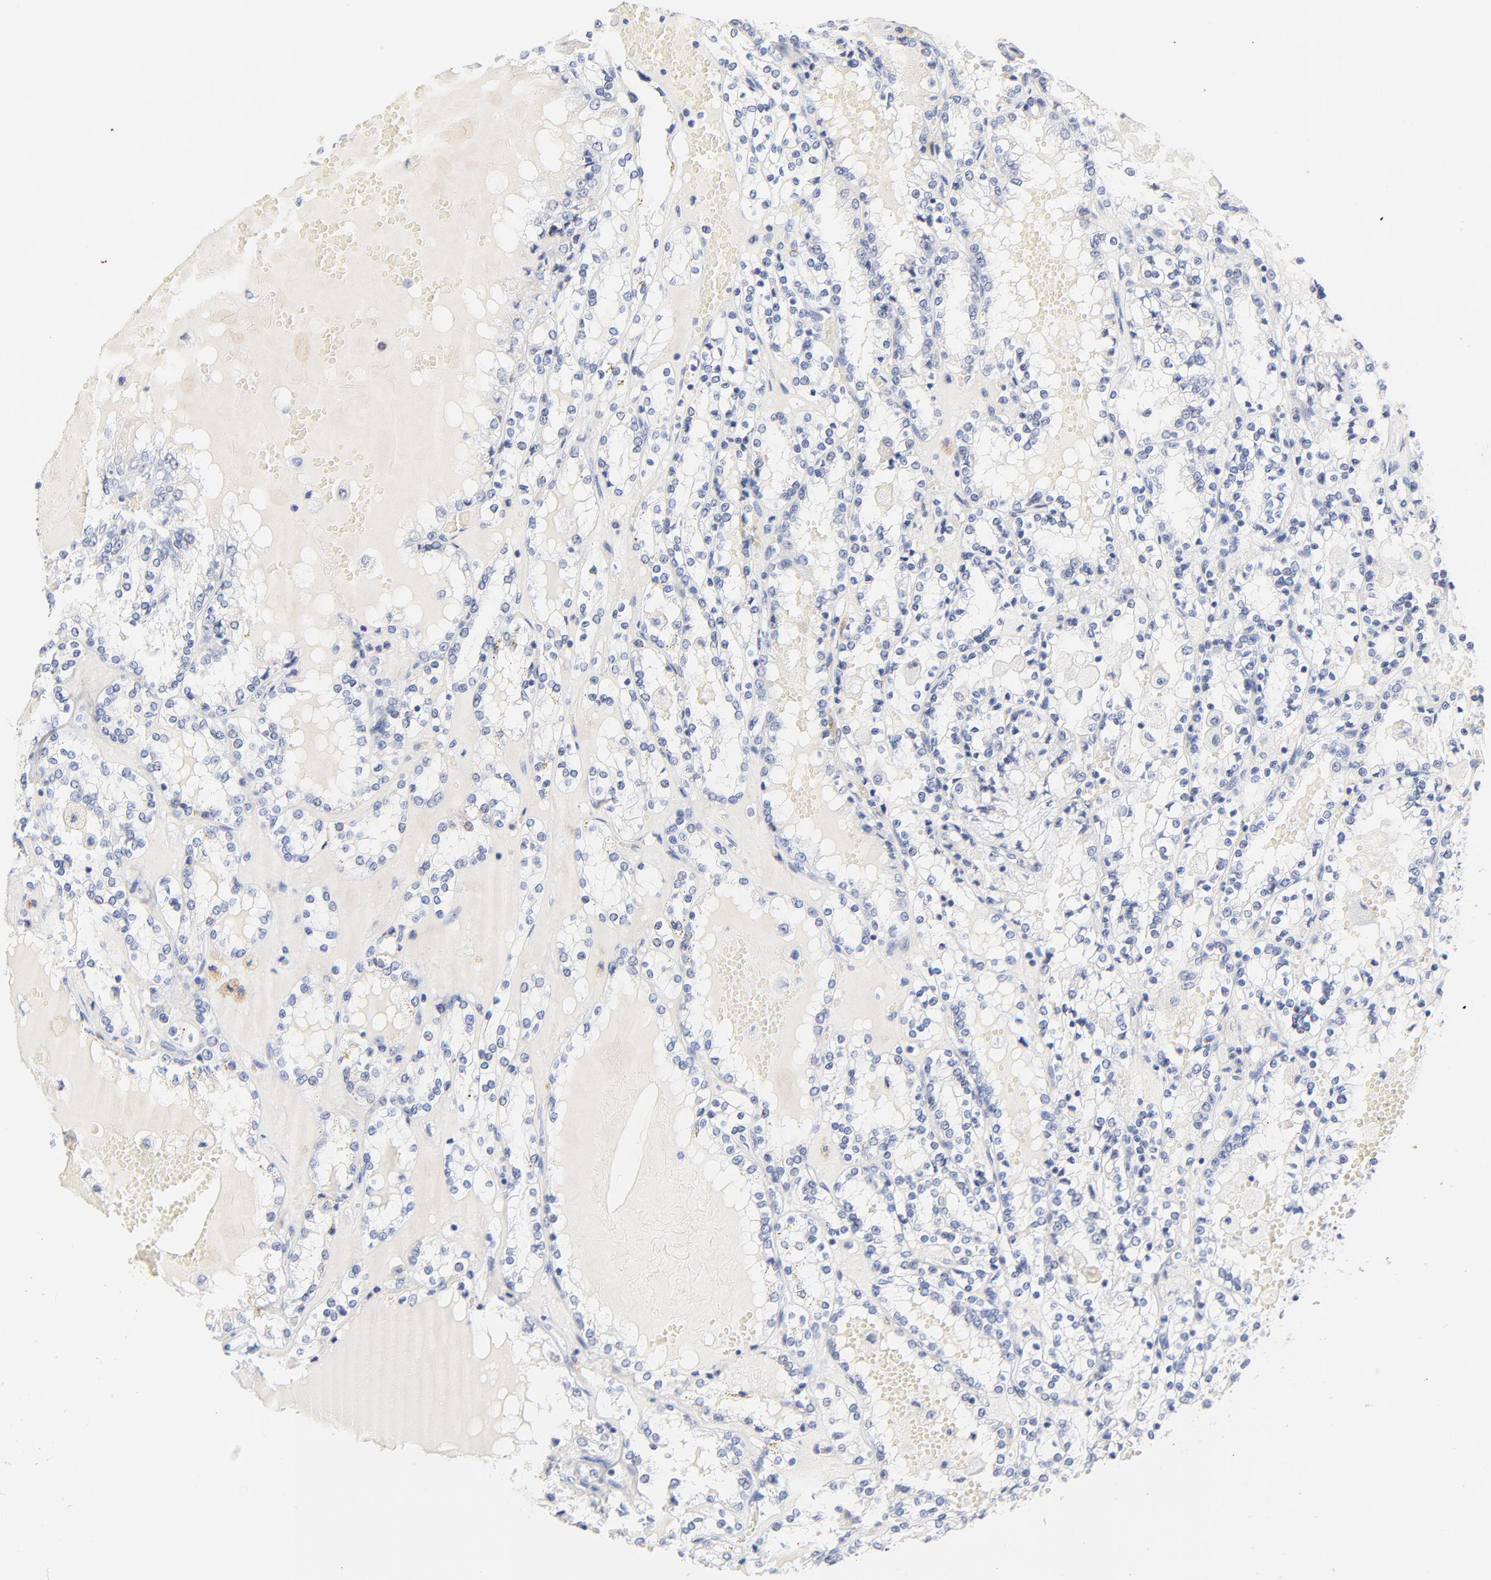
{"staining": {"intensity": "negative", "quantity": "none", "location": "none"}, "tissue": "renal cancer", "cell_type": "Tumor cells", "image_type": "cancer", "snomed": [{"axis": "morphology", "description": "Adenocarcinoma, NOS"}, {"axis": "topography", "description": "Kidney"}], "caption": "Immunohistochemical staining of human renal cancer (adenocarcinoma) shows no significant expression in tumor cells.", "gene": "ORC2", "patient": {"sex": "female", "age": 56}}